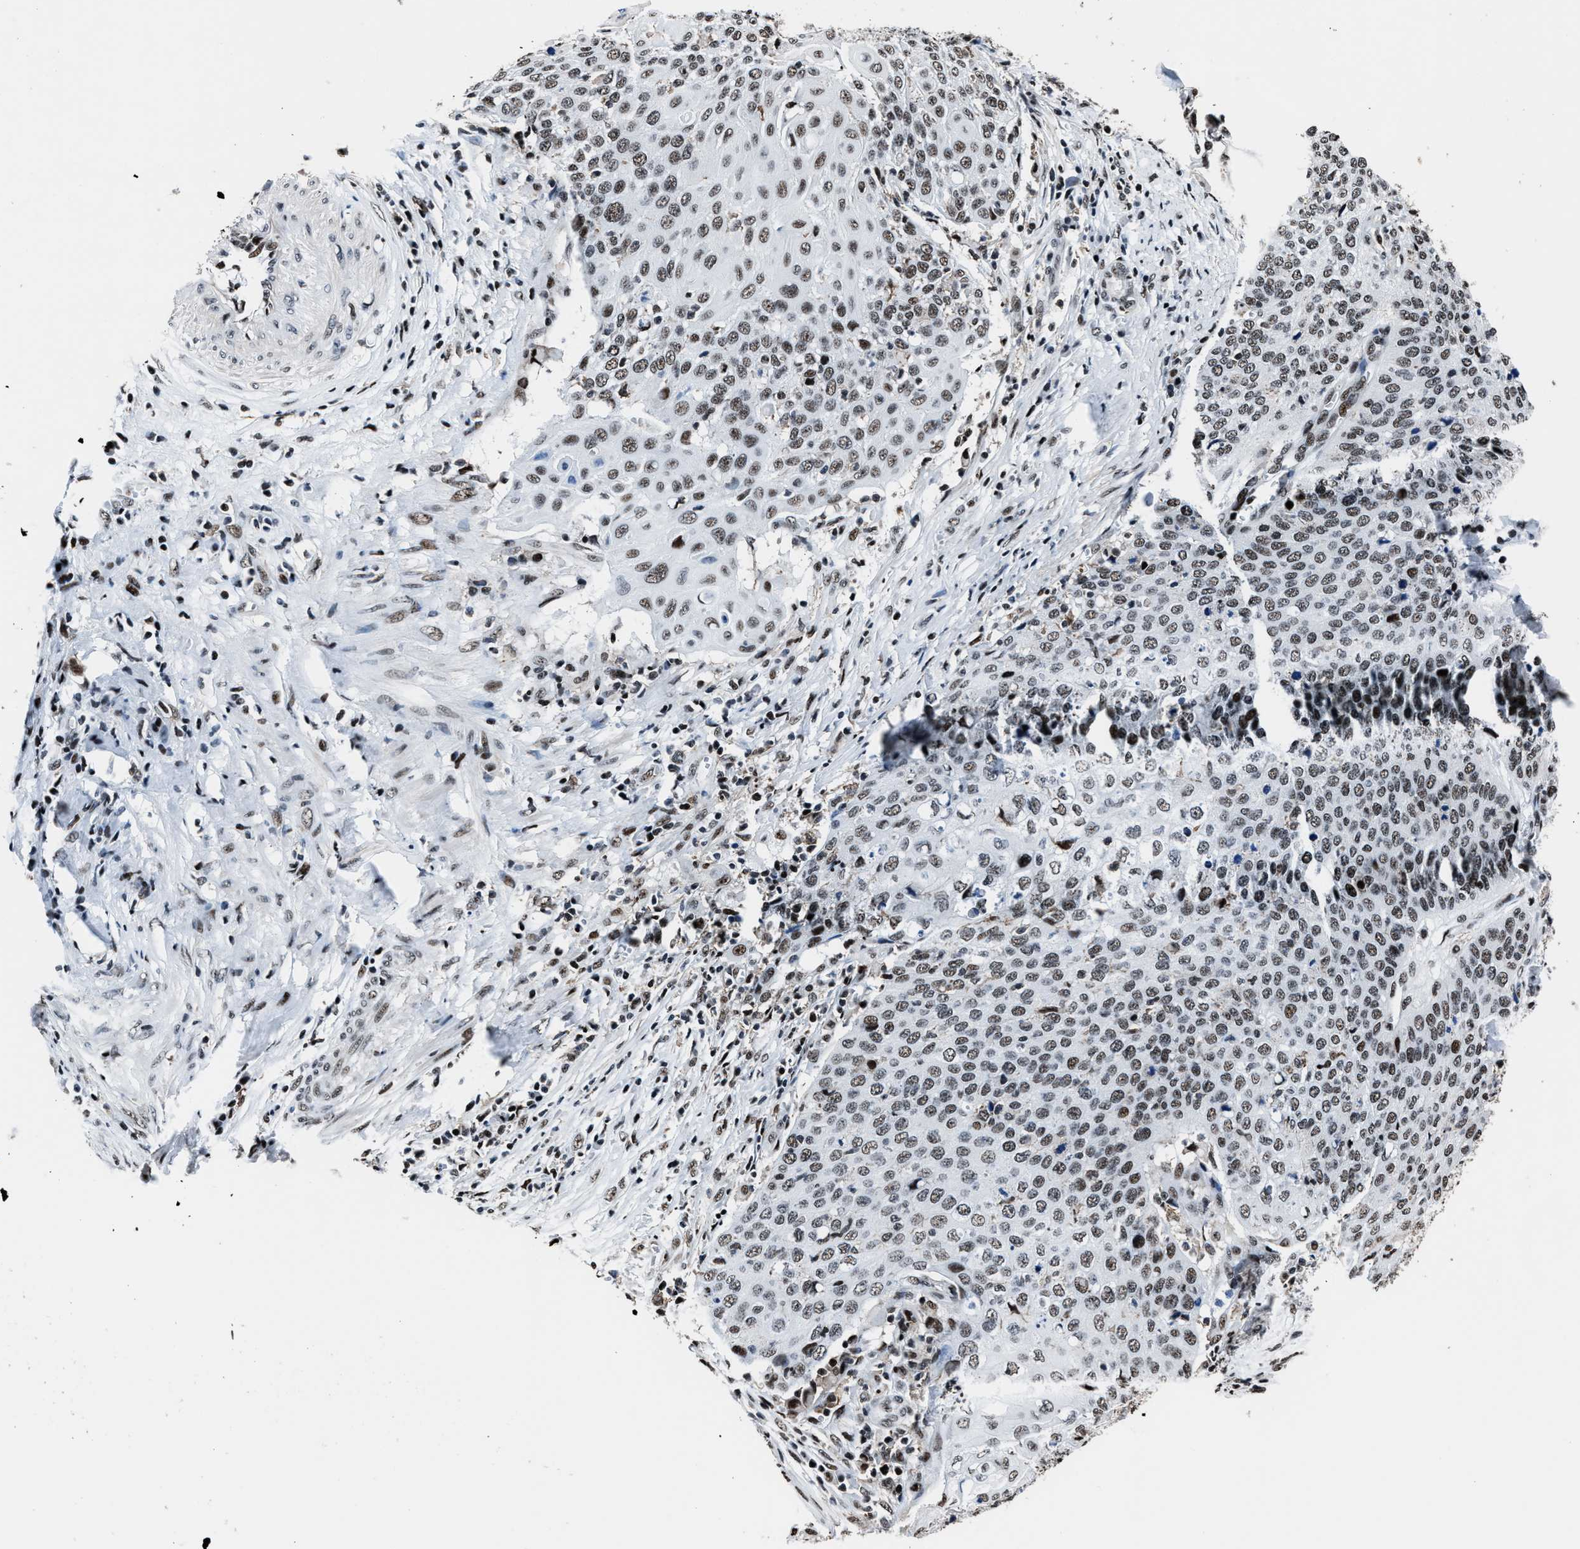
{"staining": {"intensity": "weak", "quantity": ">75%", "location": "nuclear"}, "tissue": "cervical cancer", "cell_type": "Tumor cells", "image_type": "cancer", "snomed": [{"axis": "morphology", "description": "Squamous cell carcinoma, NOS"}, {"axis": "topography", "description": "Cervix"}], "caption": "Weak nuclear positivity is identified in approximately >75% of tumor cells in squamous cell carcinoma (cervical). The protein is stained brown, and the nuclei are stained in blue (DAB (3,3'-diaminobenzidine) IHC with brightfield microscopy, high magnification).", "gene": "PPIE", "patient": {"sex": "female", "age": 39}}